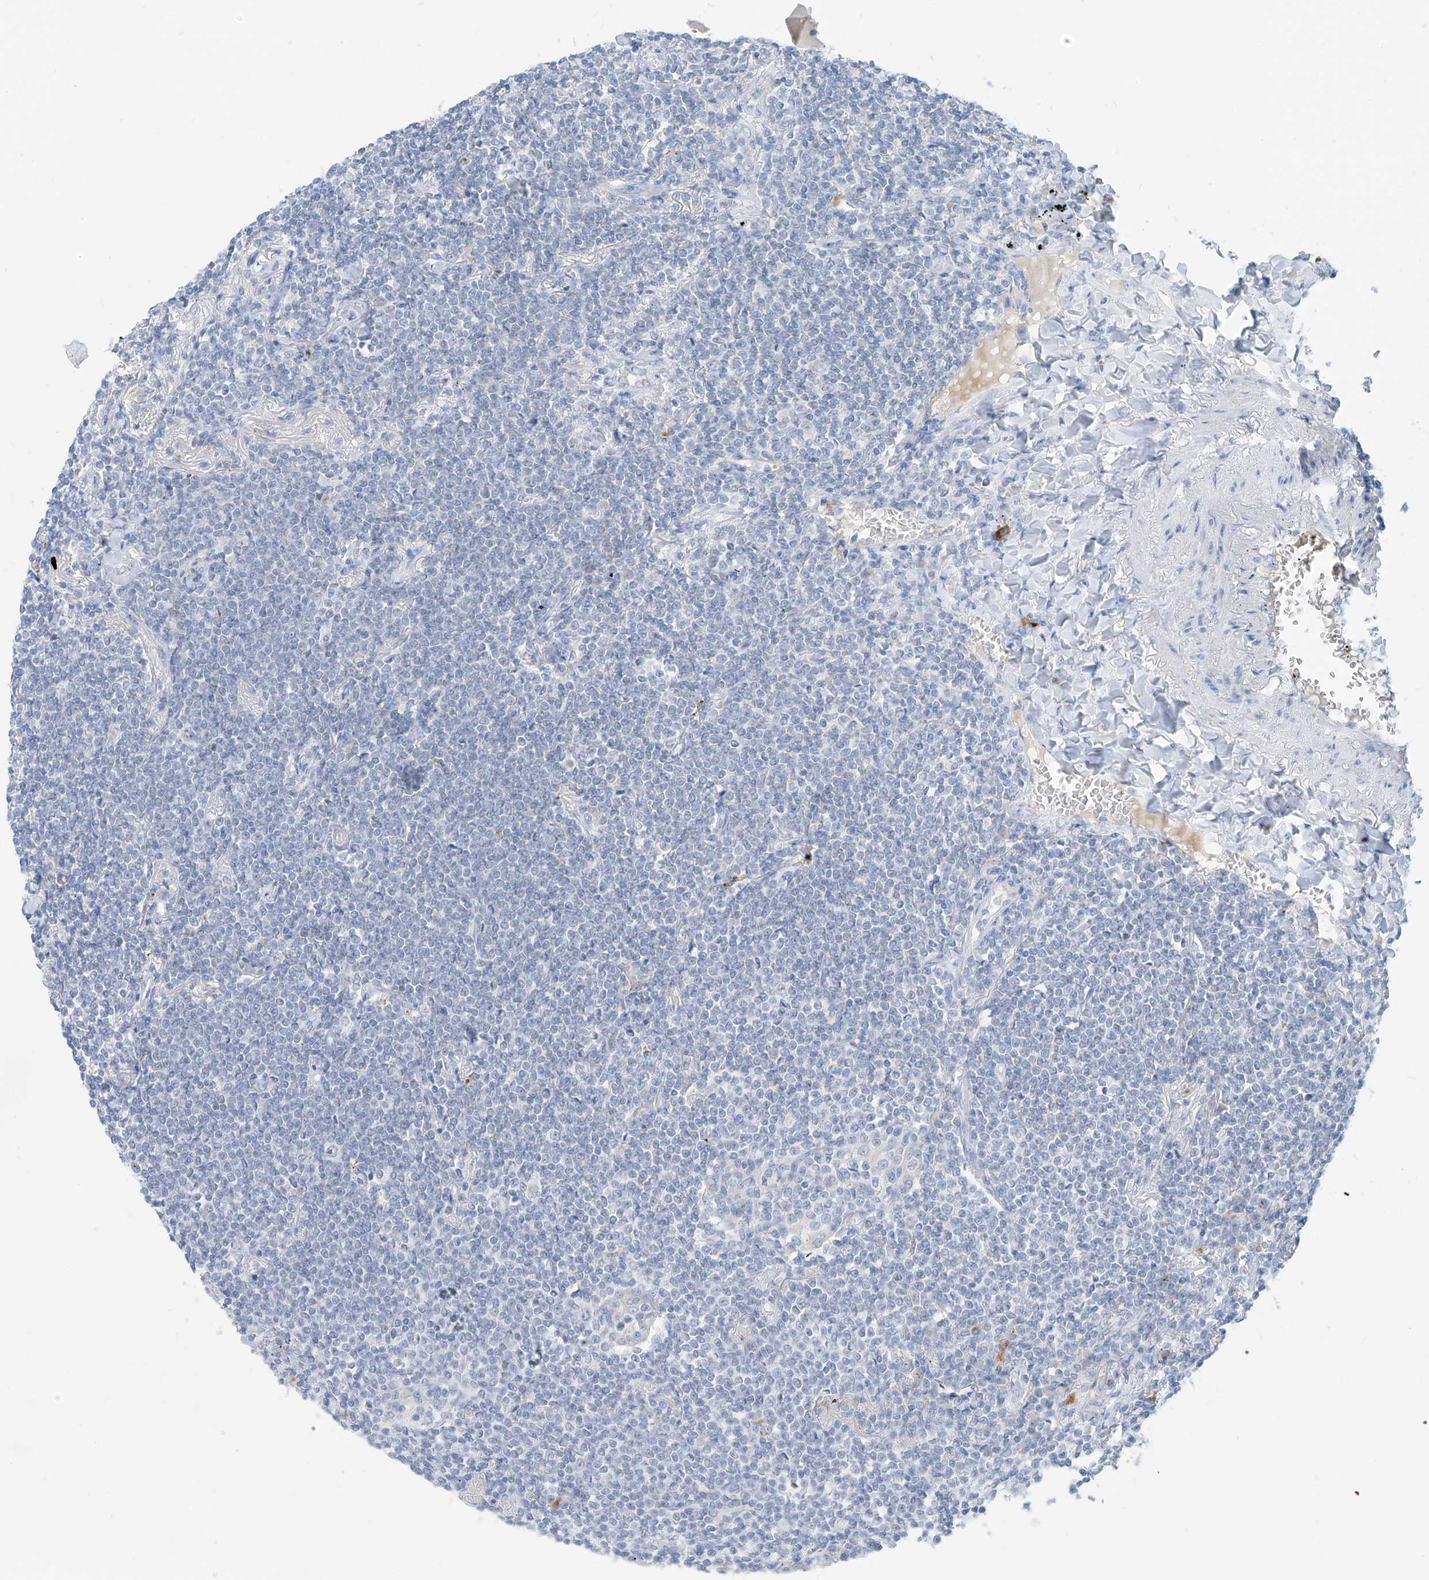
{"staining": {"intensity": "negative", "quantity": "none", "location": "none"}, "tissue": "lymphoma", "cell_type": "Tumor cells", "image_type": "cancer", "snomed": [{"axis": "morphology", "description": "Malignant lymphoma, non-Hodgkin's type, Low grade"}, {"axis": "topography", "description": "Lung"}], "caption": "The immunohistochemistry (IHC) image has no significant expression in tumor cells of lymphoma tissue.", "gene": "ZNF404", "patient": {"sex": "female", "age": 71}}